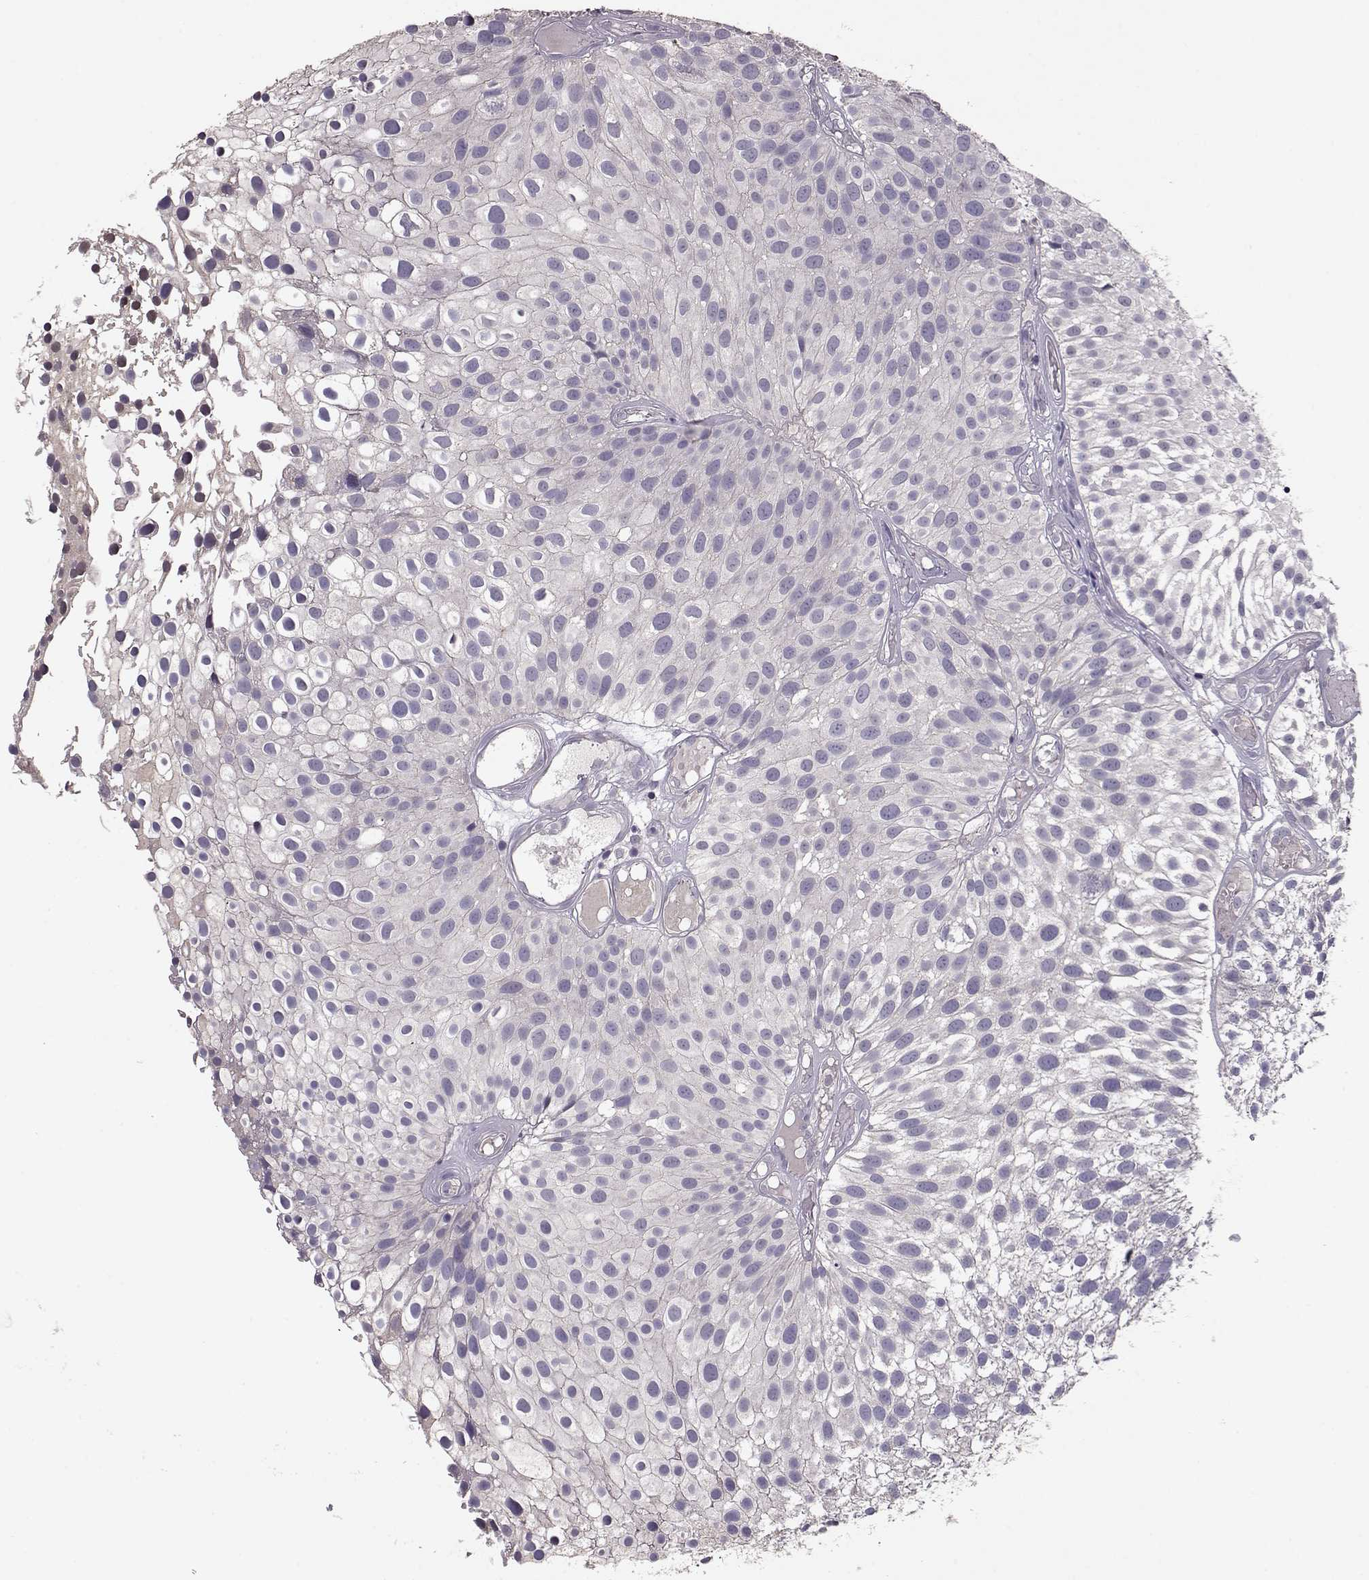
{"staining": {"intensity": "negative", "quantity": "none", "location": "none"}, "tissue": "urothelial cancer", "cell_type": "Tumor cells", "image_type": "cancer", "snomed": [{"axis": "morphology", "description": "Urothelial carcinoma, Low grade"}, {"axis": "topography", "description": "Urinary bladder"}], "caption": "High magnification brightfield microscopy of low-grade urothelial carcinoma stained with DAB (3,3'-diaminobenzidine) (brown) and counterstained with hematoxylin (blue): tumor cells show no significant positivity.", "gene": "PMCH", "patient": {"sex": "male", "age": 79}}